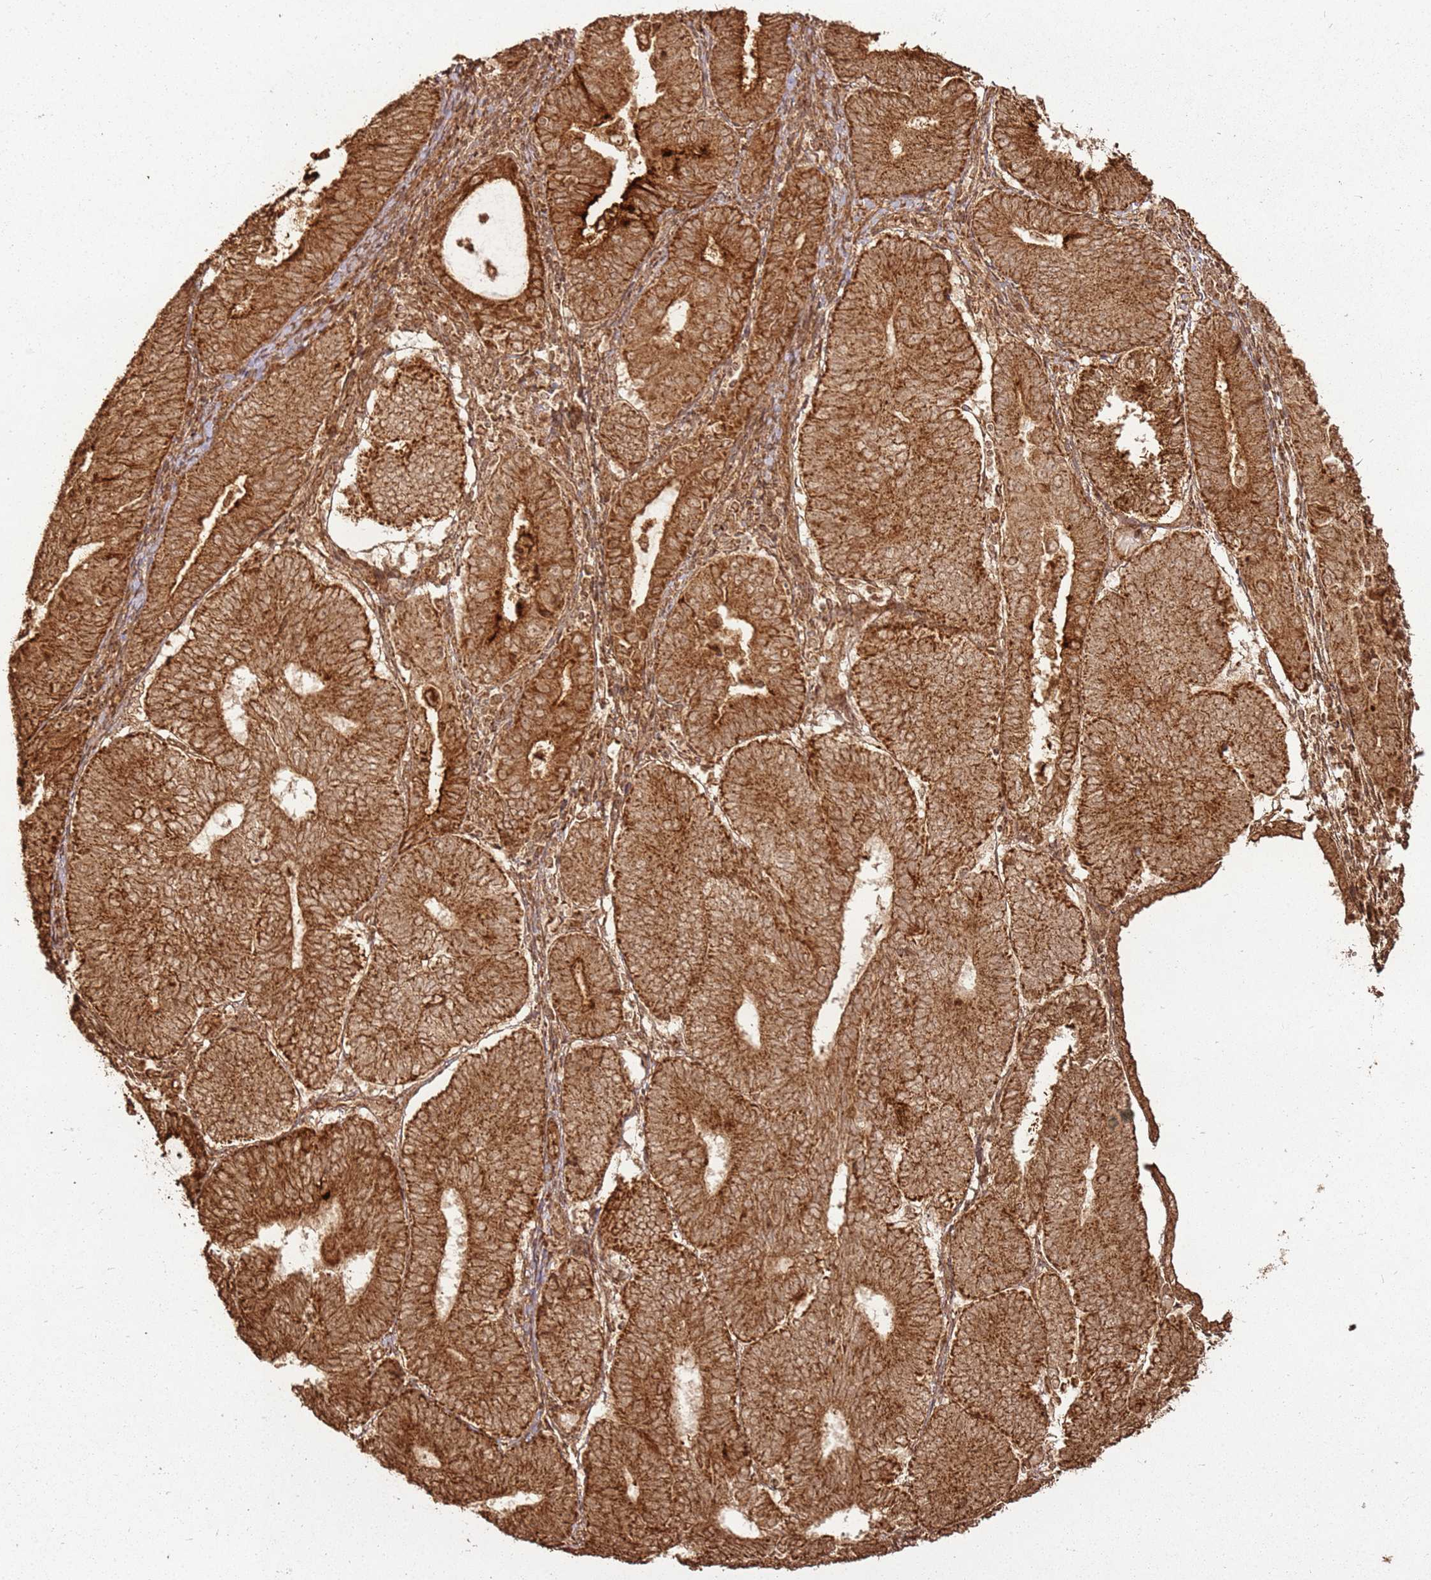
{"staining": {"intensity": "strong", "quantity": ">75%", "location": "cytoplasmic/membranous"}, "tissue": "endometrial cancer", "cell_type": "Tumor cells", "image_type": "cancer", "snomed": [{"axis": "morphology", "description": "Adenocarcinoma, NOS"}, {"axis": "topography", "description": "Endometrium"}], "caption": "Protein expression analysis of human endometrial cancer reveals strong cytoplasmic/membranous expression in about >75% of tumor cells.", "gene": "MRPS6", "patient": {"sex": "female", "age": 81}}